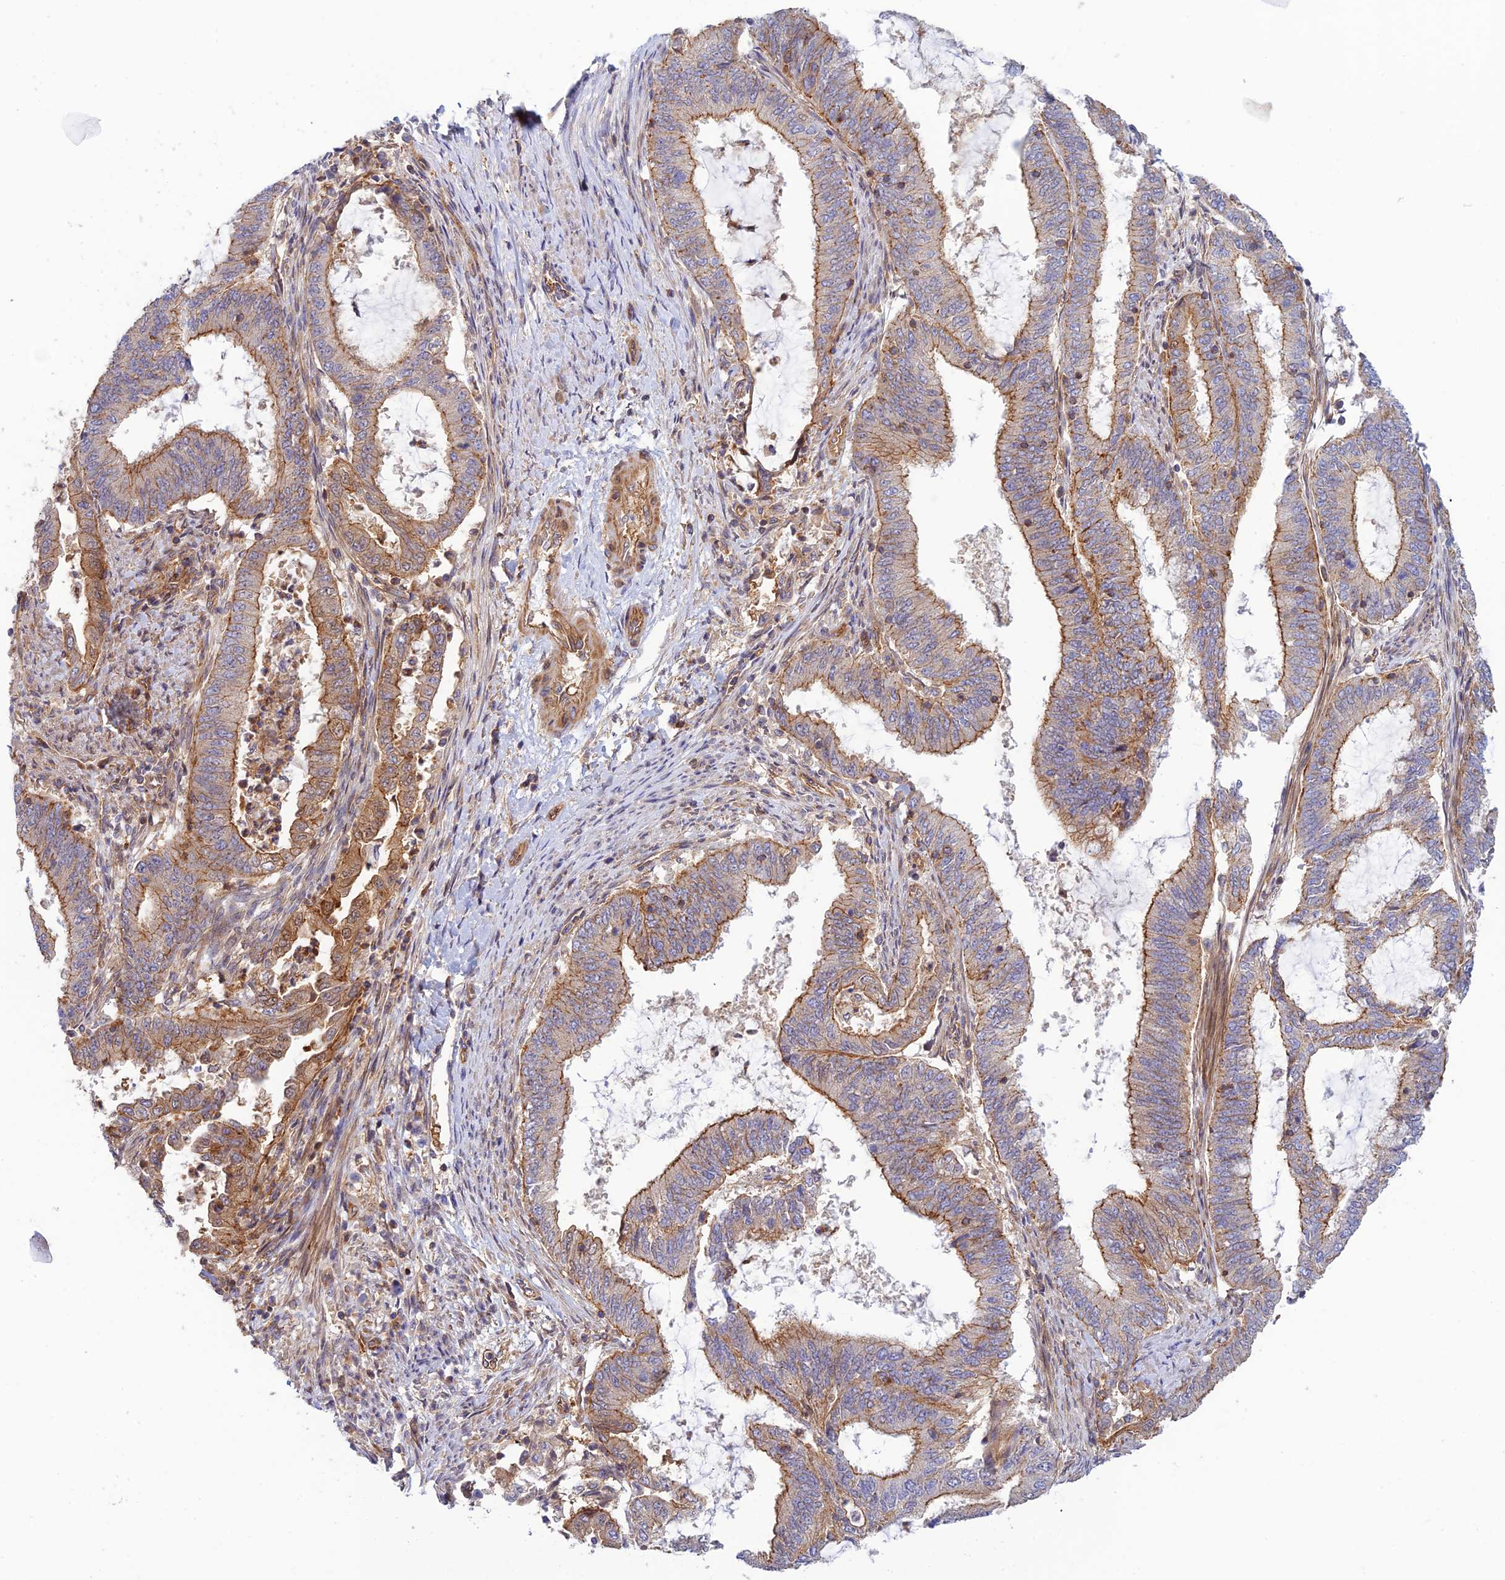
{"staining": {"intensity": "moderate", "quantity": ">75%", "location": "cytoplasmic/membranous"}, "tissue": "endometrial cancer", "cell_type": "Tumor cells", "image_type": "cancer", "snomed": [{"axis": "morphology", "description": "Adenocarcinoma, NOS"}, {"axis": "topography", "description": "Endometrium"}], "caption": "This is a histology image of IHC staining of endometrial cancer (adenocarcinoma), which shows moderate staining in the cytoplasmic/membranous of tumor cells.", "gene": "PPP1R12C", "patient": {"sex": "female", "age": 51}}